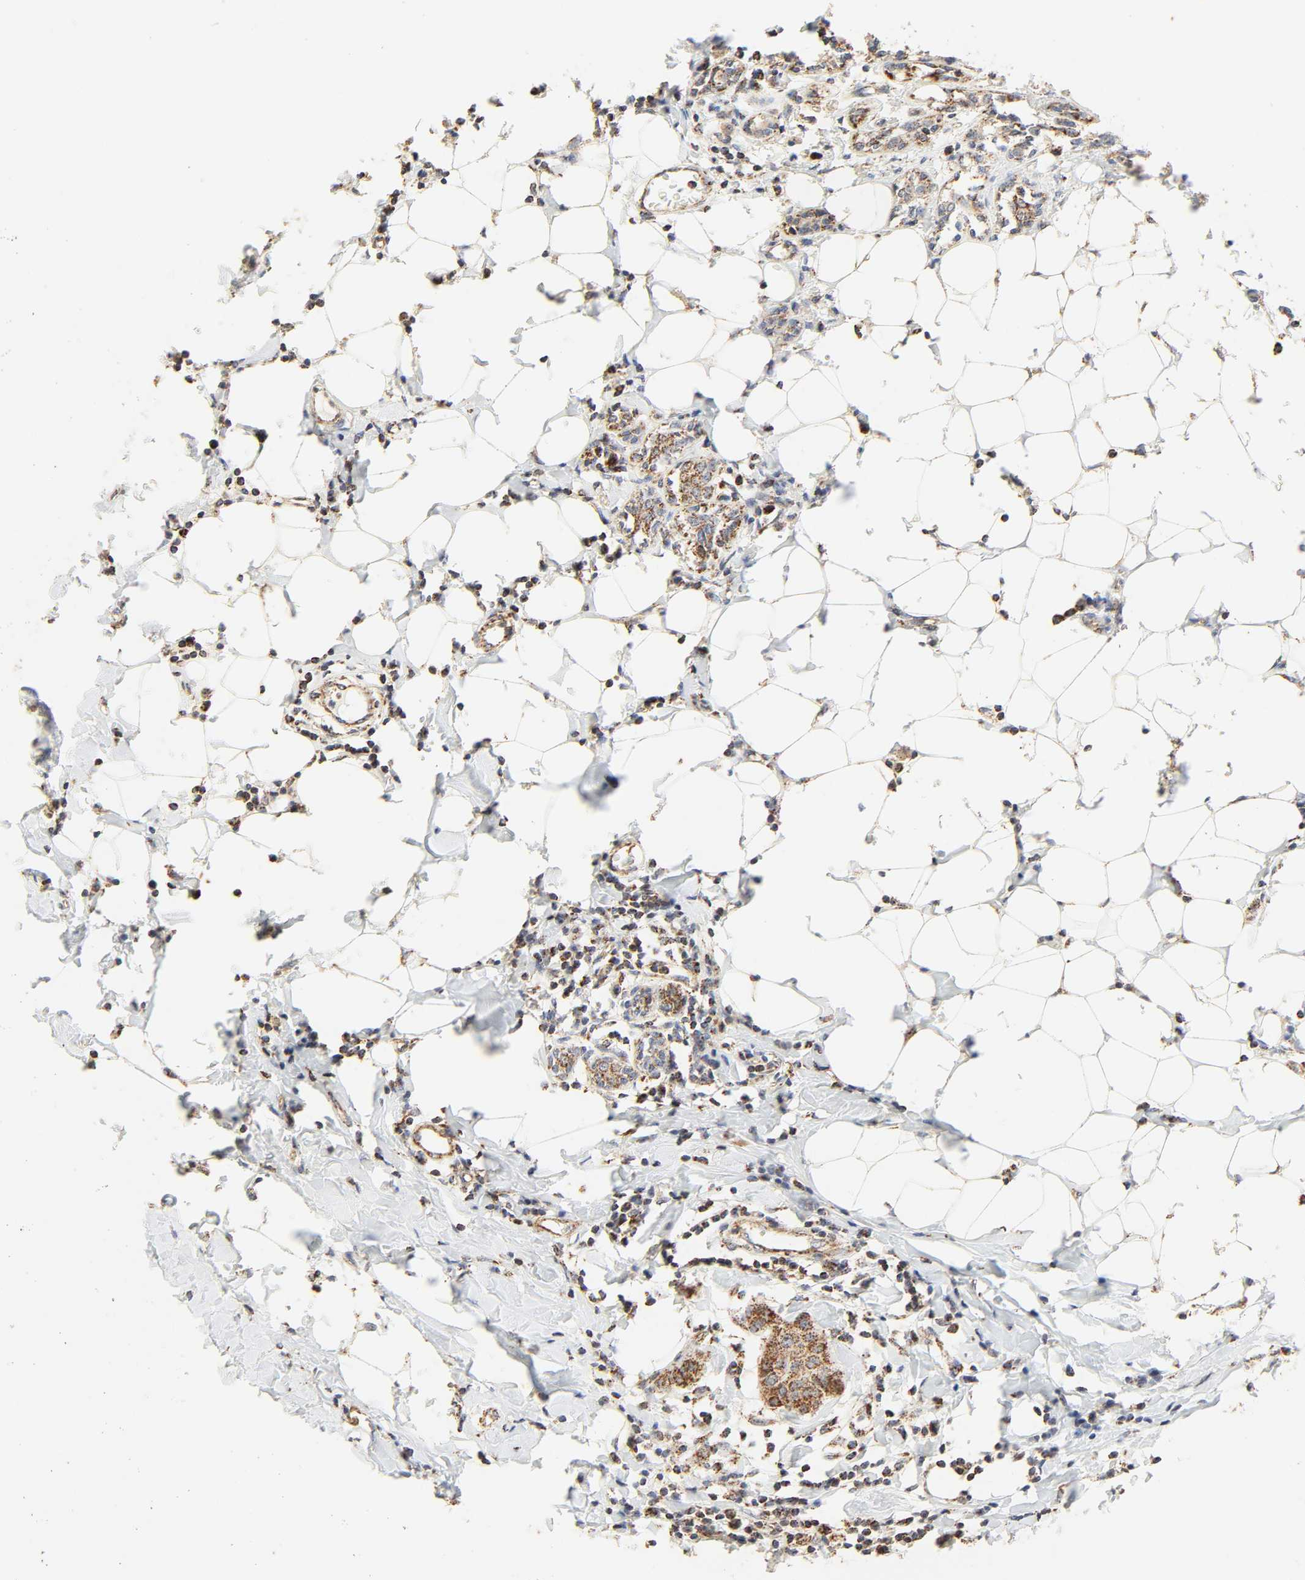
{"staining": {"intensity": "moderate", "quantity": ">75%", "location": "cytoplasmic/membranous"}, "tissue": "breast cancer", "cell_type": "Tumor cells", "image_type": "cancer", "snomed": [{"axis": "morphology", "description": "Duct carcinoma"}, {"axis": "topography", "description": "Breast"}], "caption": "This is an image of immunohistochemistry (IHC) staining of breast infiltrating ductal carcinoma, which shows moderate staining in the cytoplasmic/membranous of tumor cells.", "gene": "ZMAT5", "patient": {"sex": "female", "age": 40}}